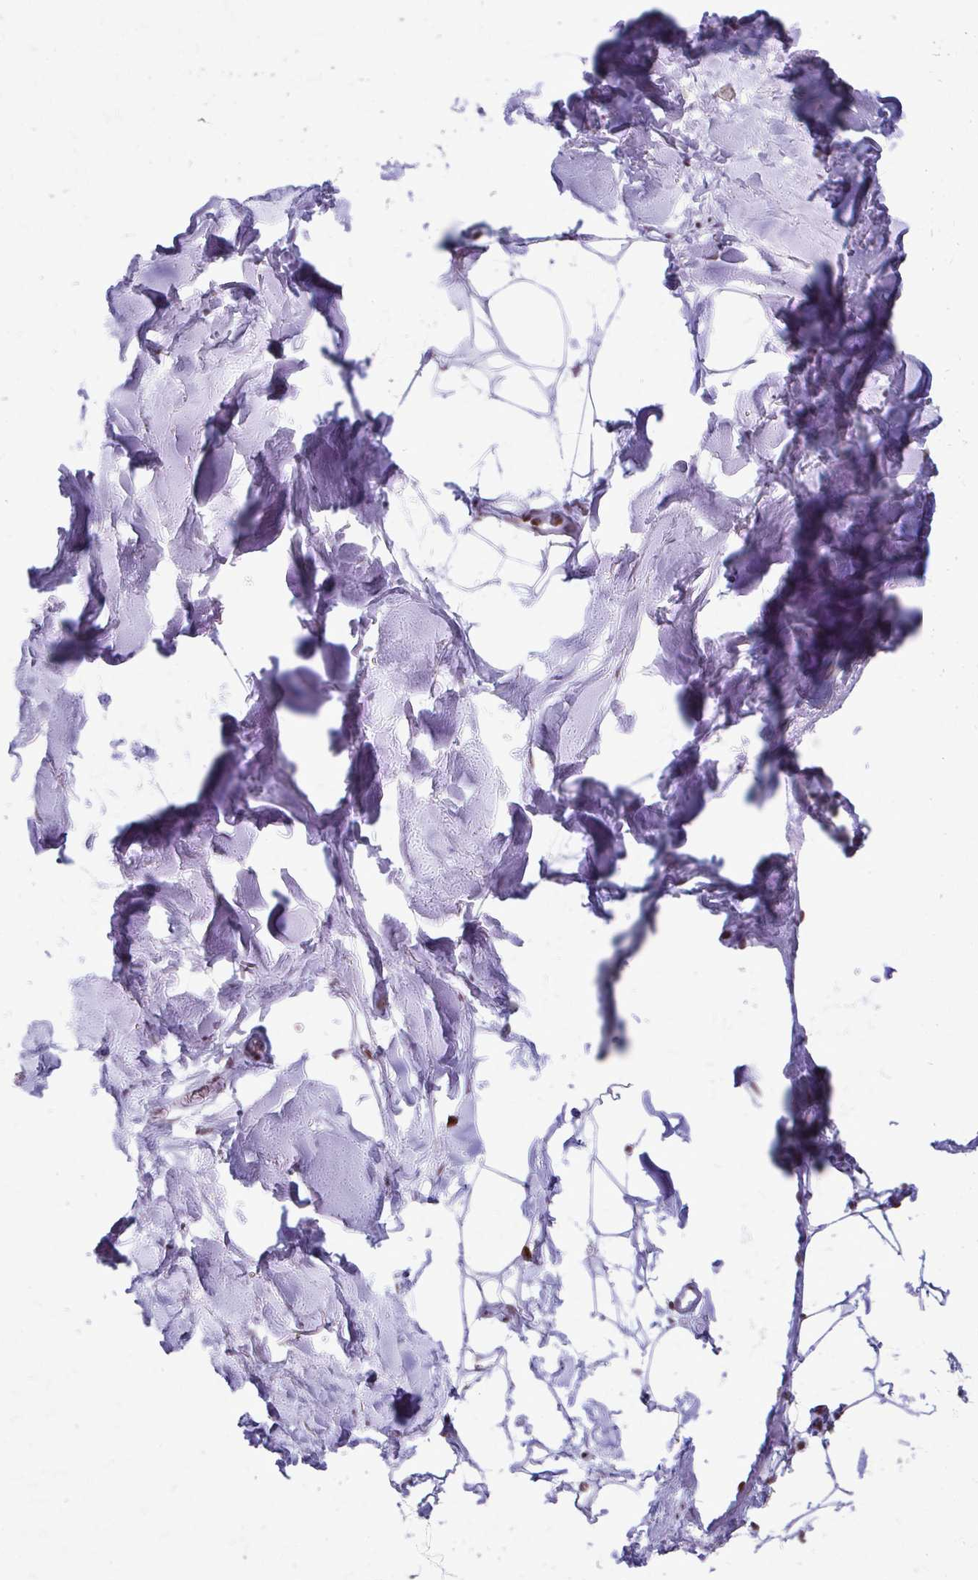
{"staining": {"intensity": "negative", "quantity": "none", "location": "none"}, "tissue": "adipose tissue", "cell_type": "Adipocytes", "image_type": "normal", "snomed": [{"axis": "morphology", "description": "Normal tissue, NOS"}, {"axis": "topography", "description": "Cartilage tissue"}, {"axis": "topography", "description": "Bronchus"}], "caption": "Immunohistochemistry (IHC) image of unremarkable human adipose tissue stained for a protein (brown), which displays no staining in adipocytes.", "gene": "SS18", "patient": {"sex": "female", "age": 79}}